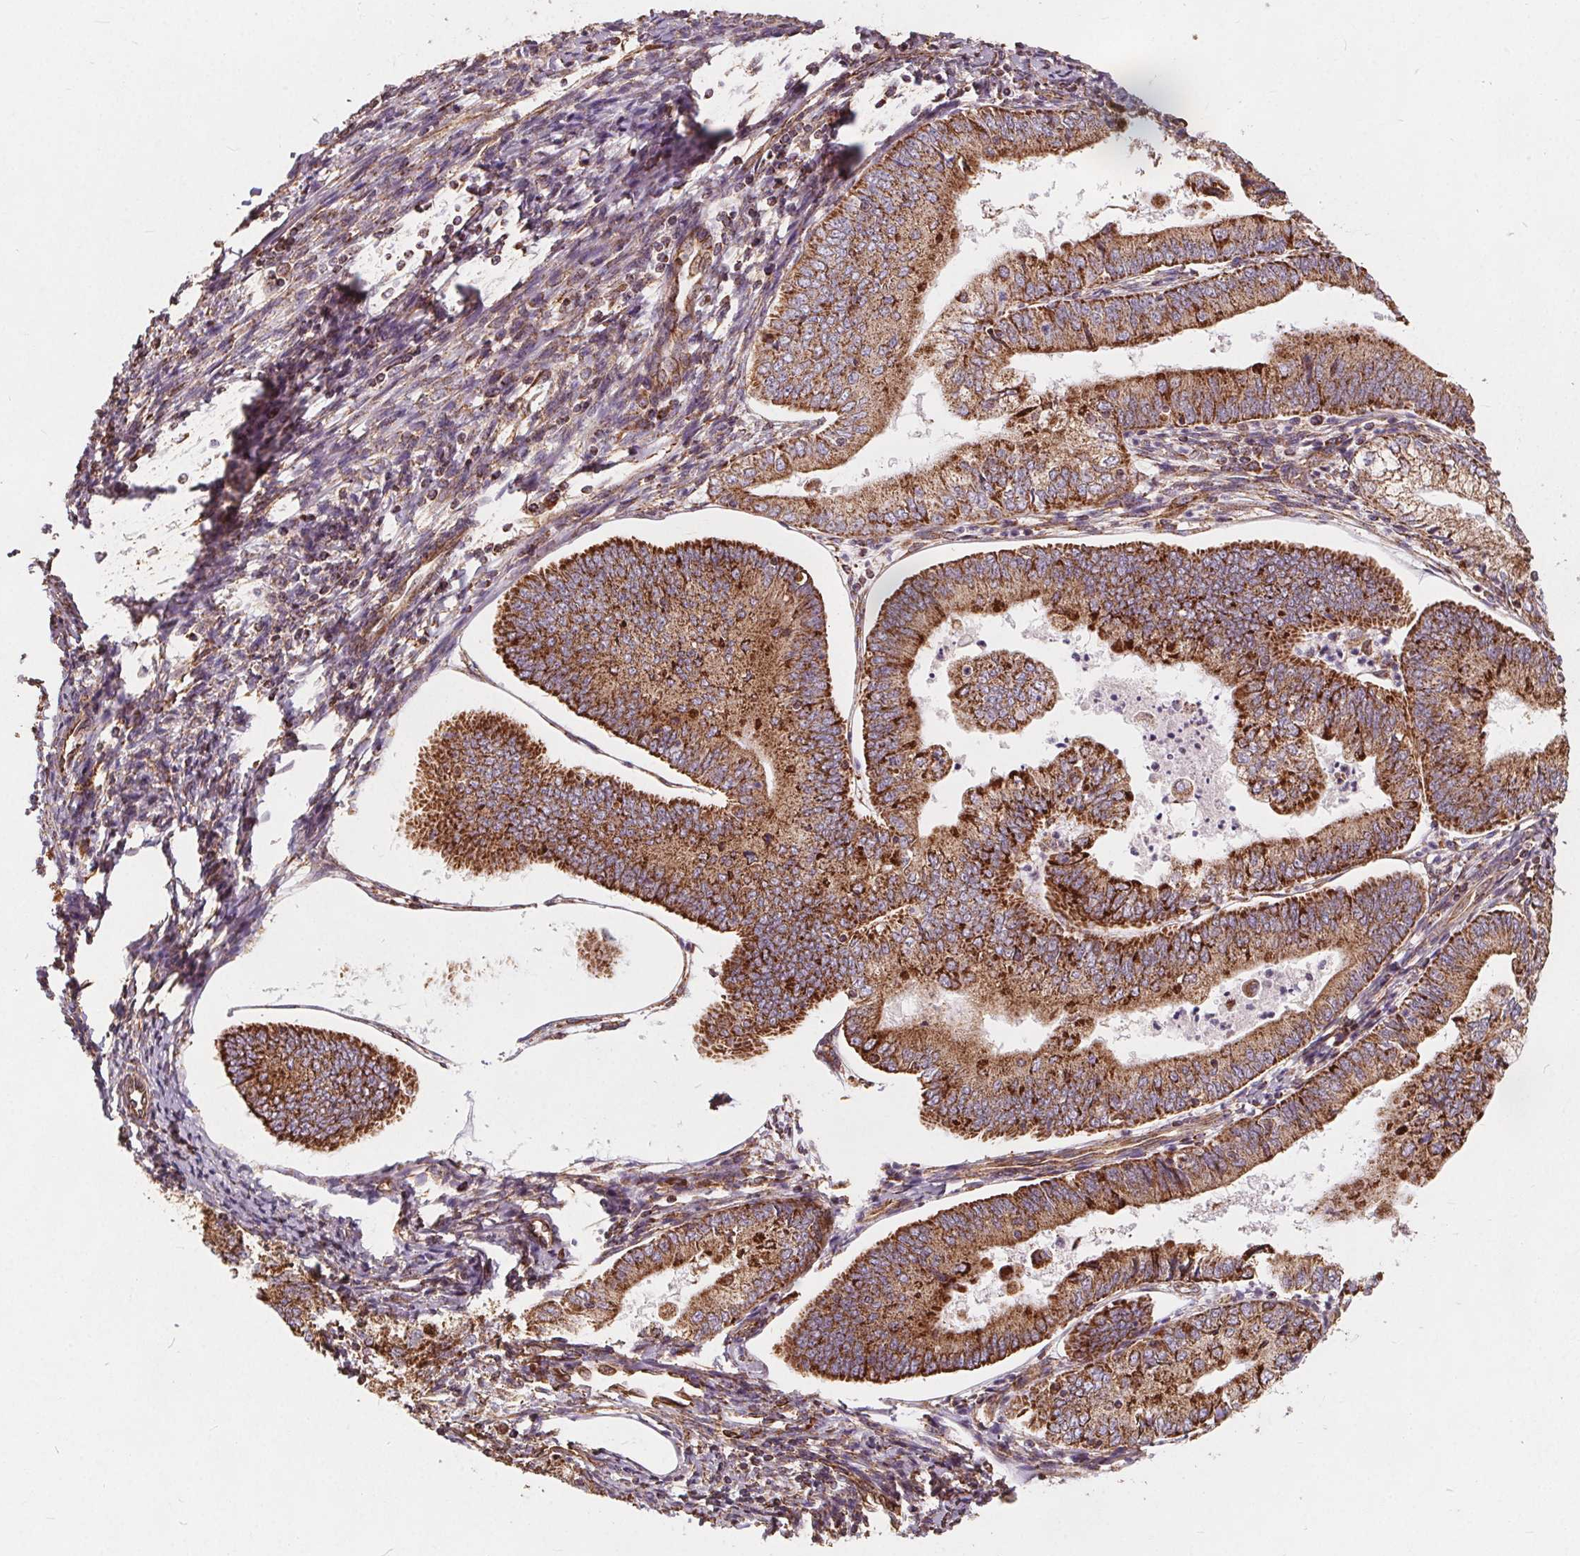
{"staining": {"intensity": "strong", "quantity": ">75%", "location": "cytoplasmic/membranous"}, "tissue": "endometrial cancer", "cell_type": "Tumor cells", "image_type": "cancer", "snomed": [{"axis": "morphology", "description": "Adenocarcinoma, NOS"}, {"axis": "topography", "description": "Endometrium"}], "caption": "Immunohistochemistry histopathology image of neoplastic tissue: human endometrial cancer stained using immunohistochemistry (IHC) shows high levels of strong protein expression localized specifically in the cytoplasmic/membranous of tumor cells, appearing as a cytoplasmic/membranous brown color.", "gene": "PLSCR3", "patient": {"sex": "female", "age": 55}}